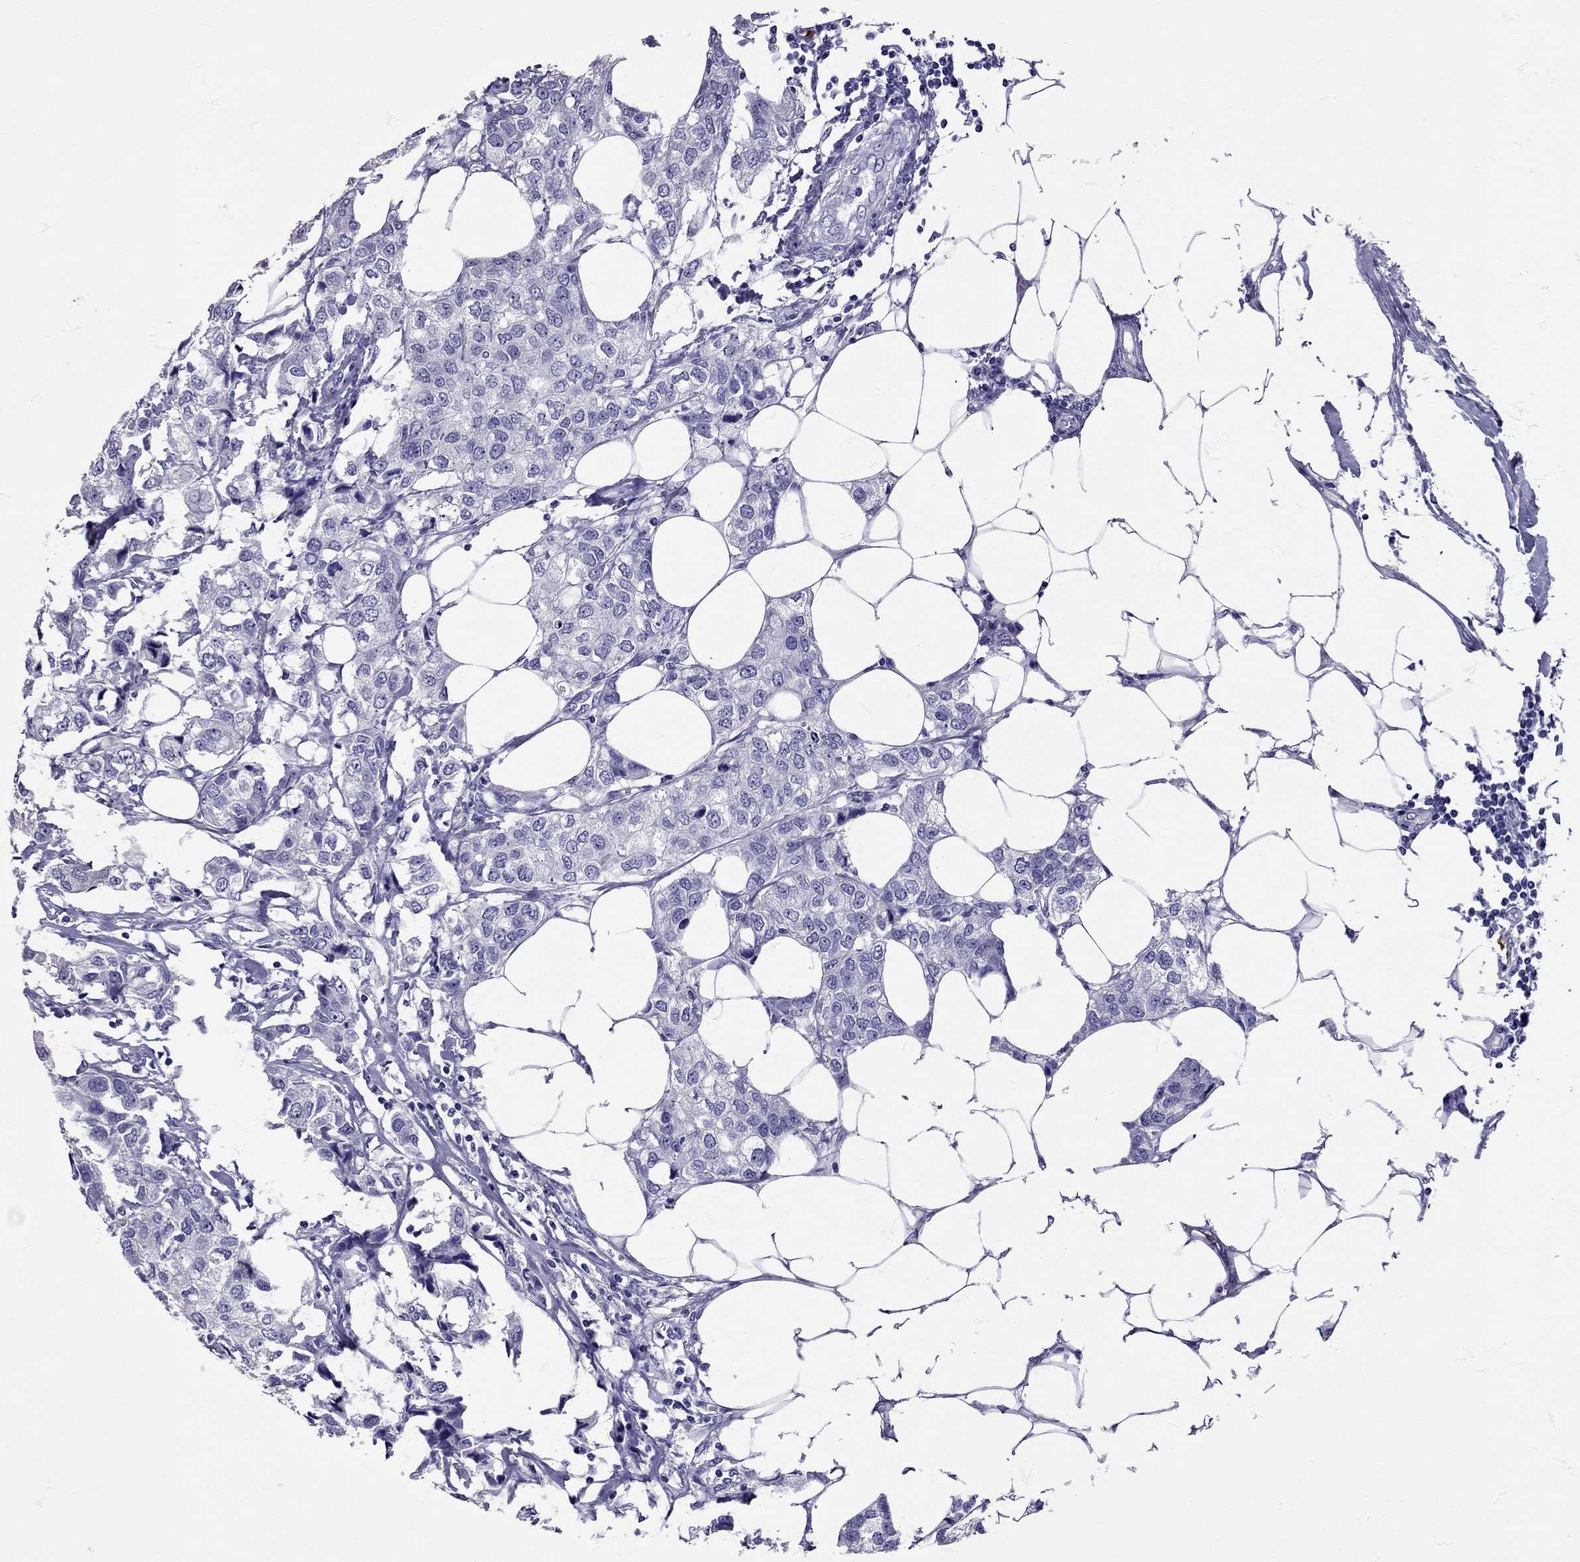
{"staining": {"intensity": "negative", "quantity": "none", "location": "none"}, "tissue": "breast cancer", "cell_type": "Tumor cells", "image_type": "cancer", "snomed": [{"axis": "morphology", "description": "Duct carcinoma"}, {"axis": "topography", "description": "Breast"}], "caption": "This micrograph is of breast cancer (invasive ductal carcinoma) stained with immunohistochemistry to label a protein in brown with the nuclei are counter-stained blue. There is no staining in tumor cells.", "gene": "TBR1", "patient": {"sex": "female", "age": 80}}